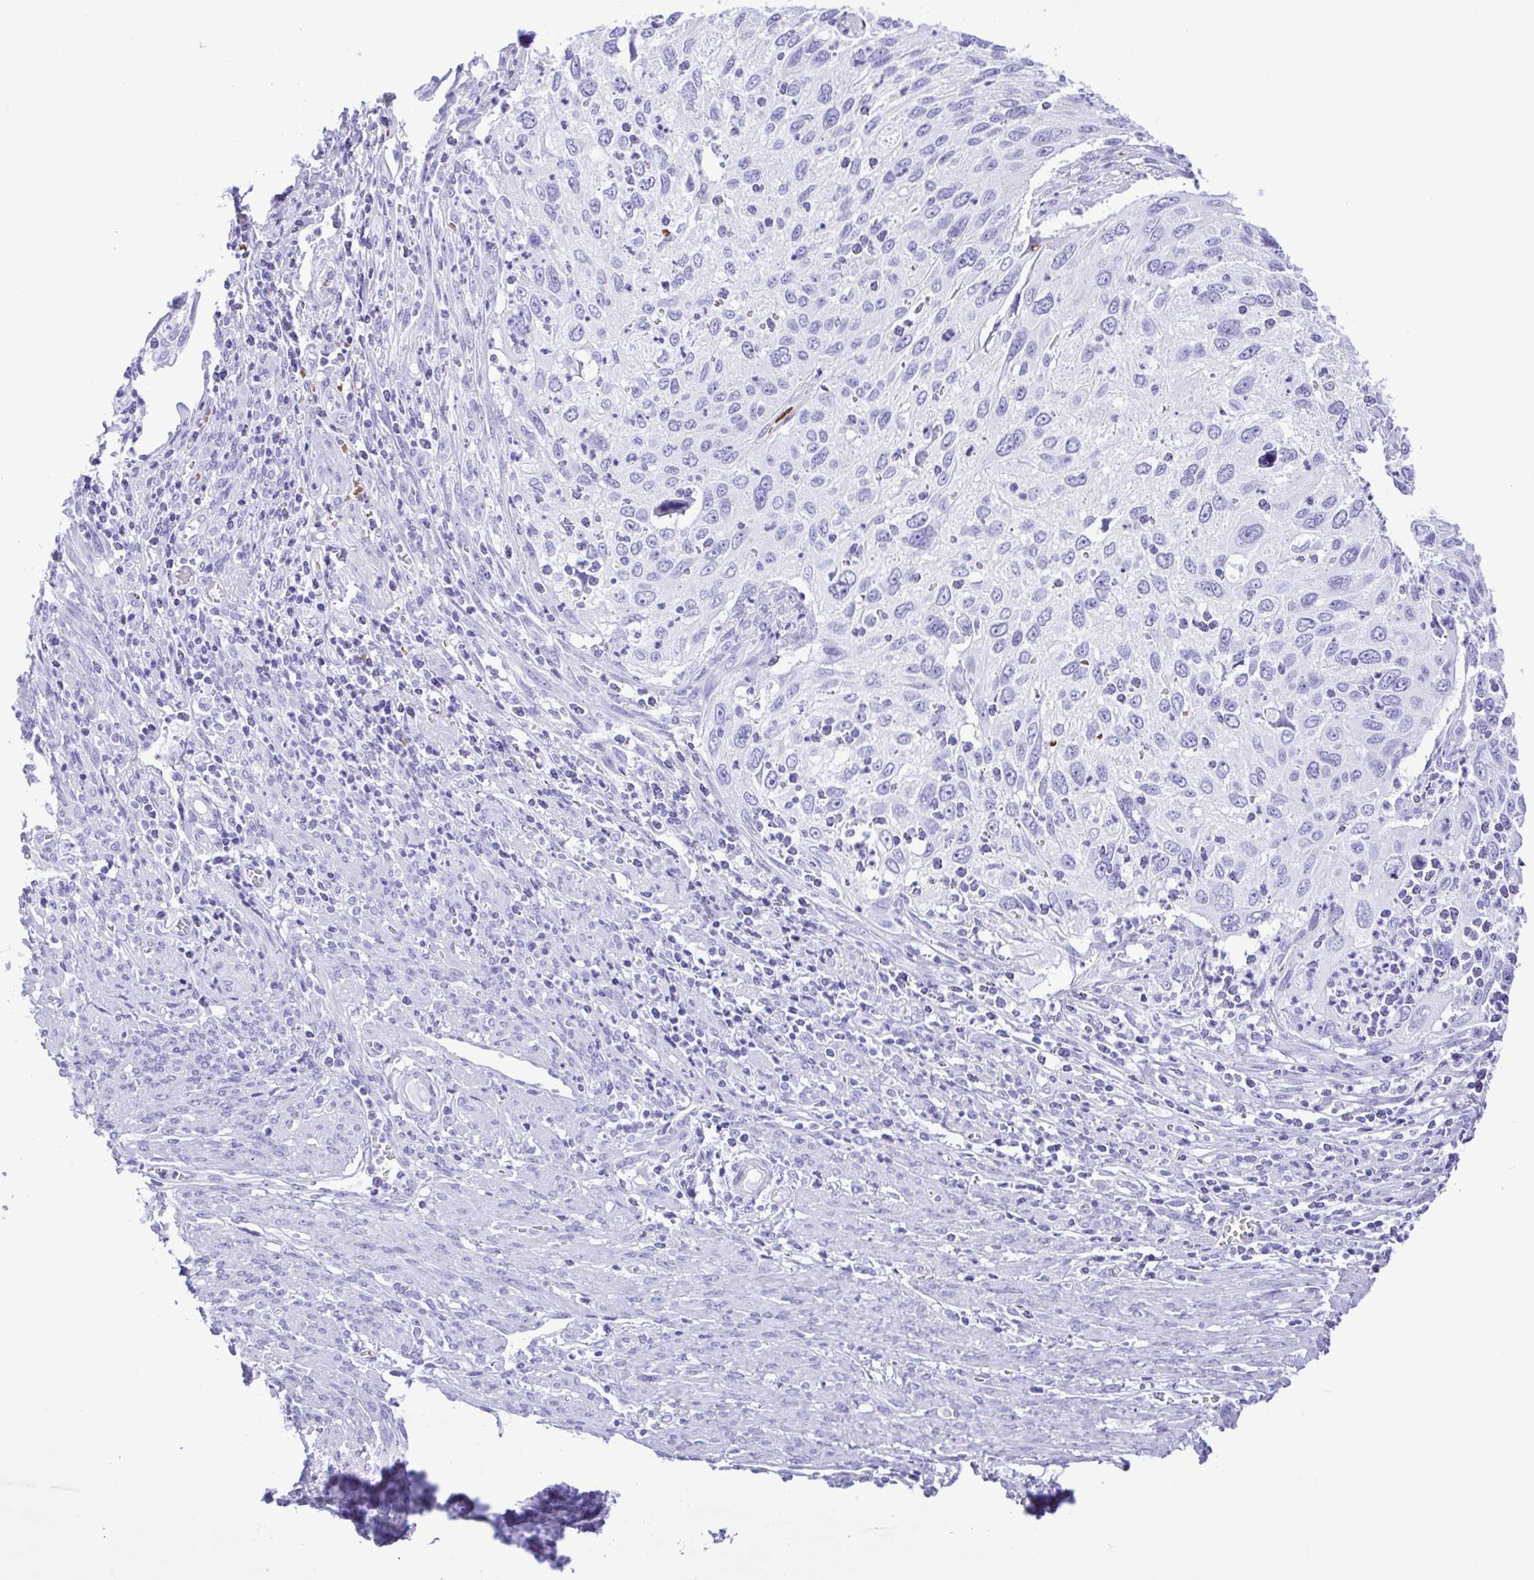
{"staining": {"intensity": "negative", "quantity": "none", "location": "none"}, "tissue": "cervical cancer", "cell_type": "Tumor cells", "image_type": "cancer", "snomed": [{"axis": "morphology", "description": "Squamous cell carcinoma, NOS"}, {"axis": "topography", "description": "Cervix"}], "caption": "Photomicrograph shows no significant protein positivity in tumor cells of squamous cell carcinoma (cervical).", "gene": "SYT1", "patient": {"sex": "female", "age": 70}}